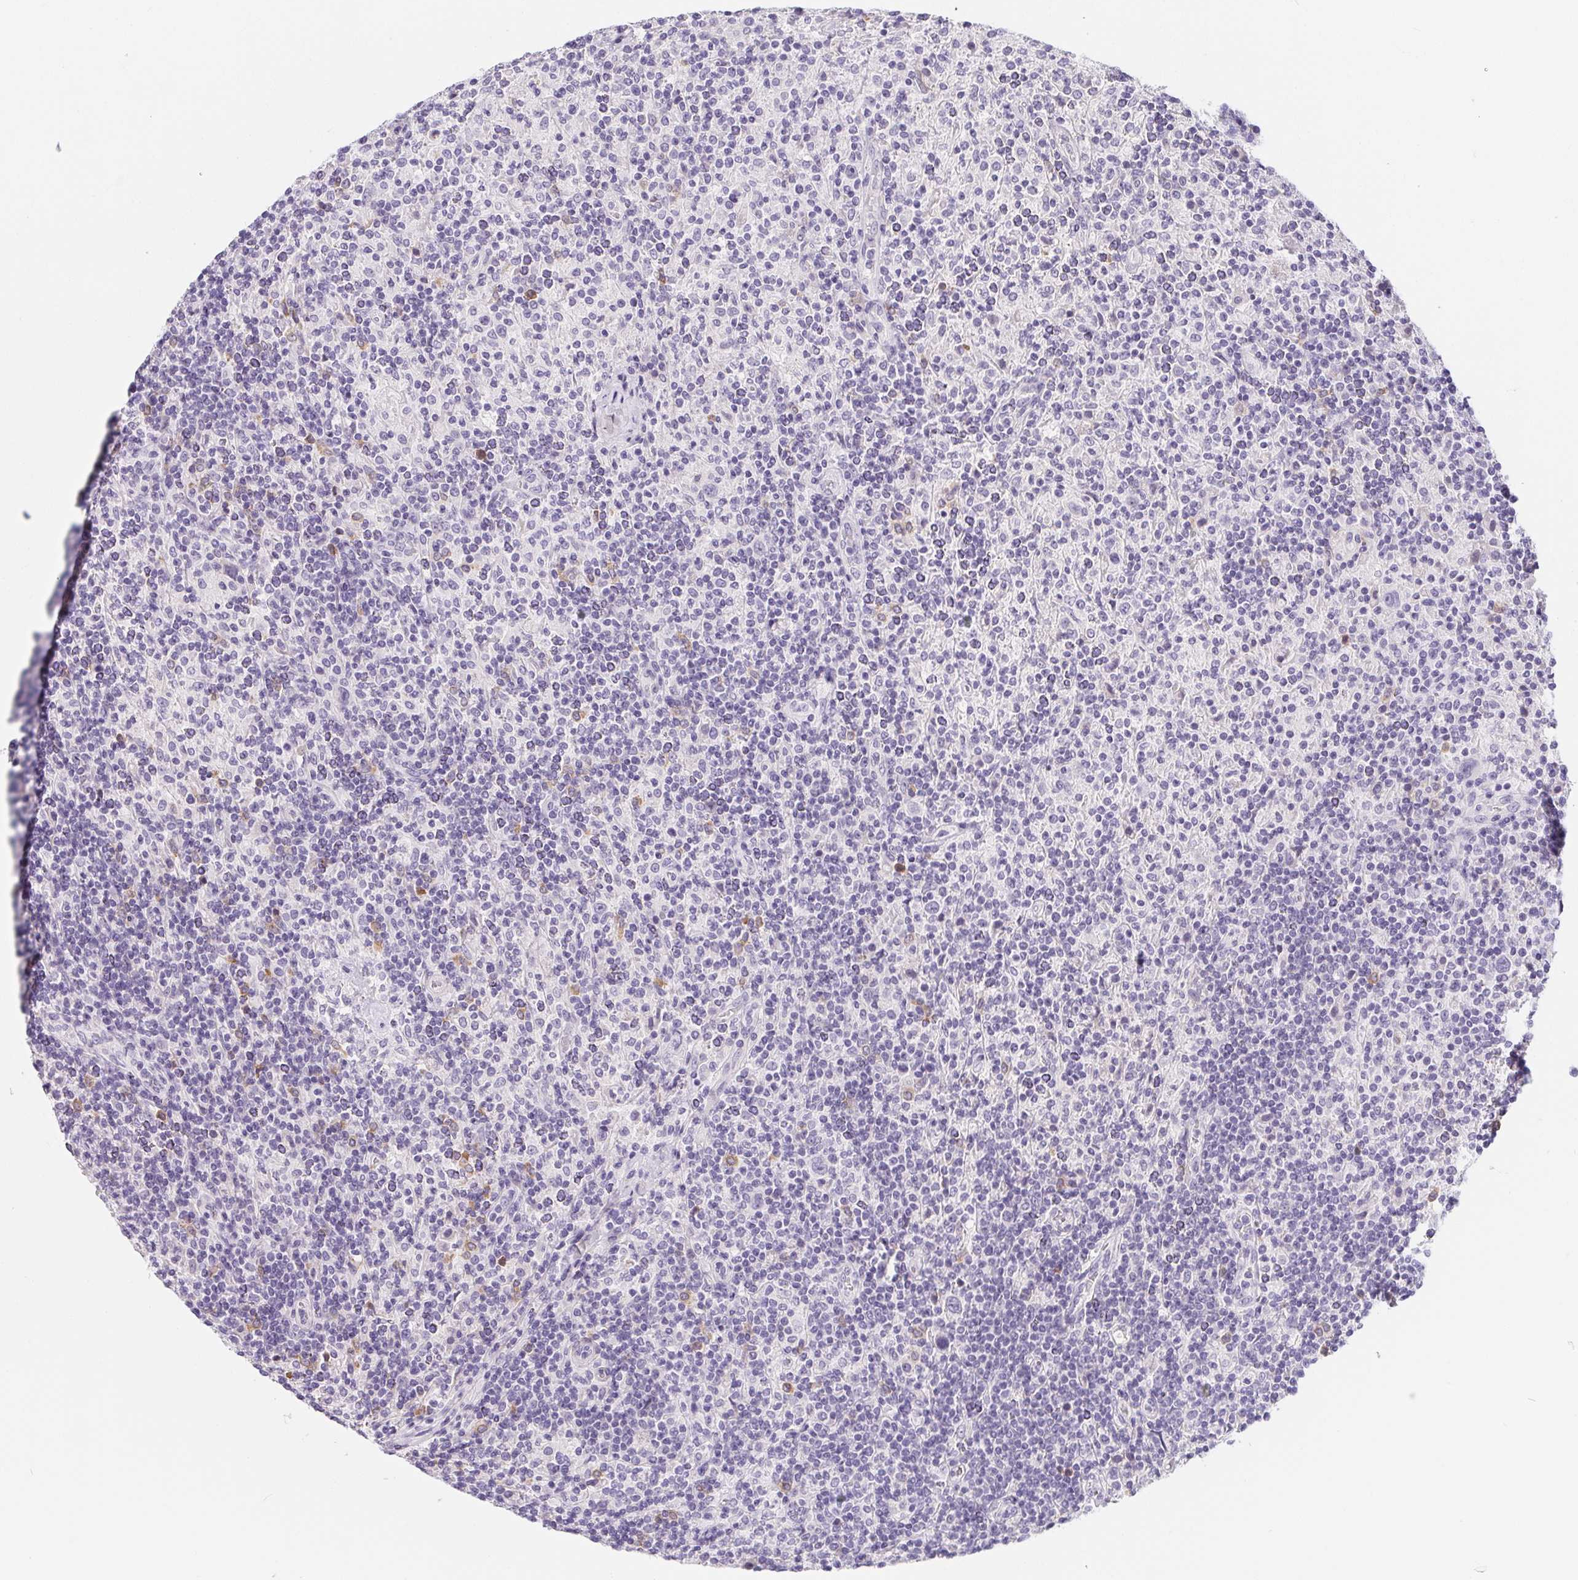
{"staining": {"intensity": "negative", "quantity": "none", "location": "none"}, "tissue": "lymphoma", "cell_type": "Tumor cells", "image_type": "cancer", "snomed": [{"axis": "morphology", "description": "Hodgkin's disease, NOS"}, {"axis": "topography", "description": "Lymph node"}], "caption": "Lymphoma was stained to show a protein in brown. There is no significant positivity in tumor cells. (Brightfield microscopy of DAB (3,3'-diaminobenzidine) IHC at high magnification).", "gene": "MAP1A", "patient": {"sex": "male", "age": 70}}